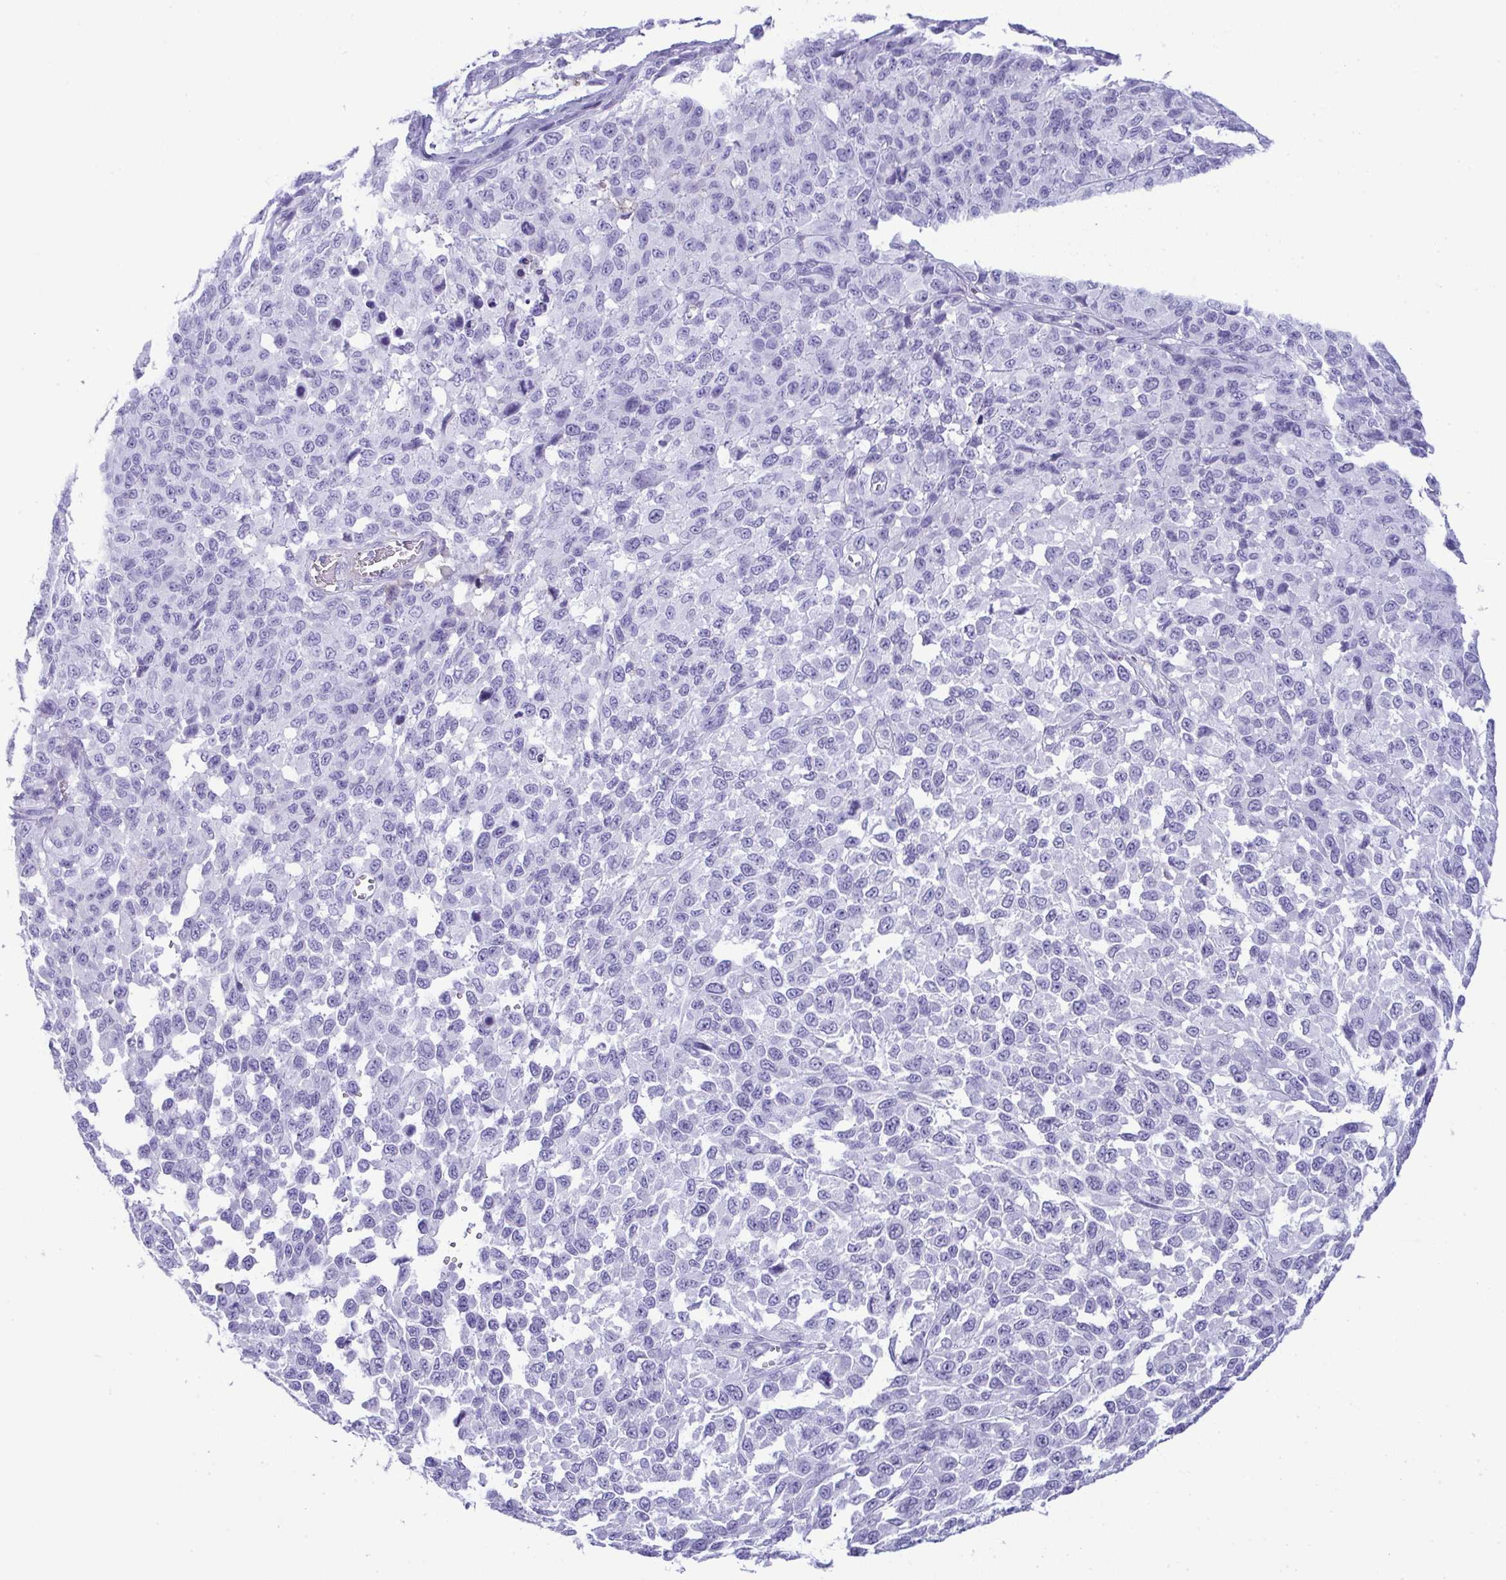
{"staining": {"intensity": "negative", "quantity": "none", "location": "none"}, "tissue": "melanoma", "cell_type": "Tumor cells", "image_type": "cancer", "snomed": [{"axis": "morphology", "description": "Malignant melanoma, NOS"}, {"axis": "topography", "description": "Skin"}], "caption": "Tumor cells show no significant protein positivity in melanoma.", "gene": "JCHAIN", "patient": {"sex": "male", "age": 62}}